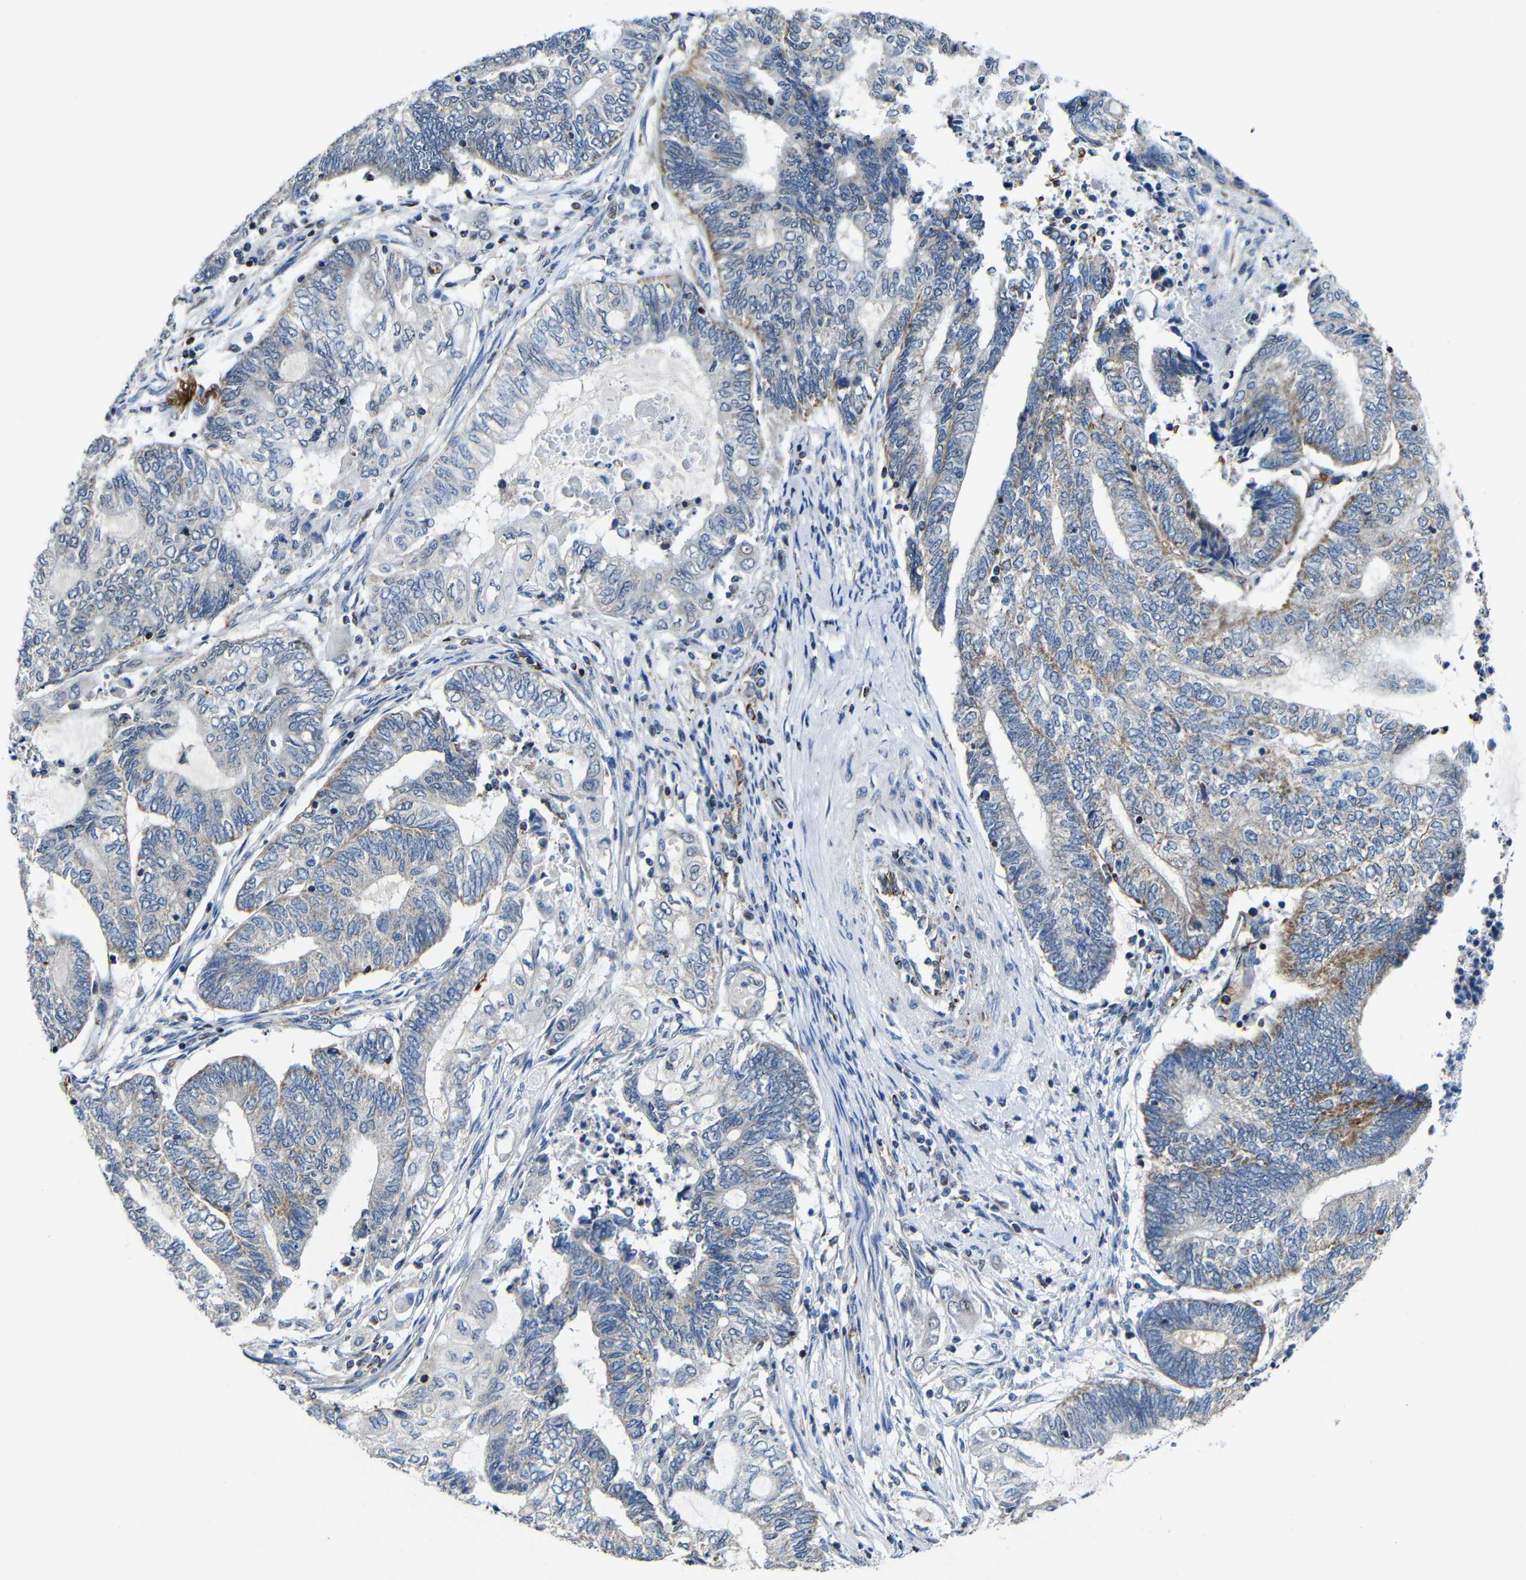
{"staining": {"intensity": "weak", "quantity": "25%-75%", "location": "cytoplasmic/membranous"}, "tissue": "endometrial cancer", "cell_type": "Tumor cells", "image_type": "cancer", "snomed": [{"axis": "morphology", "description": "Adenocarcinoma, NOS"}, {"axis": "topography", "description": "Uterus"}, {"axis": "topography", "description": "Endometrium"}], "caption": "Immunohistochemistry micrograph of adenocarcinoma (endometrial) stained for a protein (brown), which exhibits low levels of weak cytoplasmic/membranous positivity in about 25%-75% of tumor cells.", "gene": "CA5B", "patient": {"sex": "female", "age": 70}}